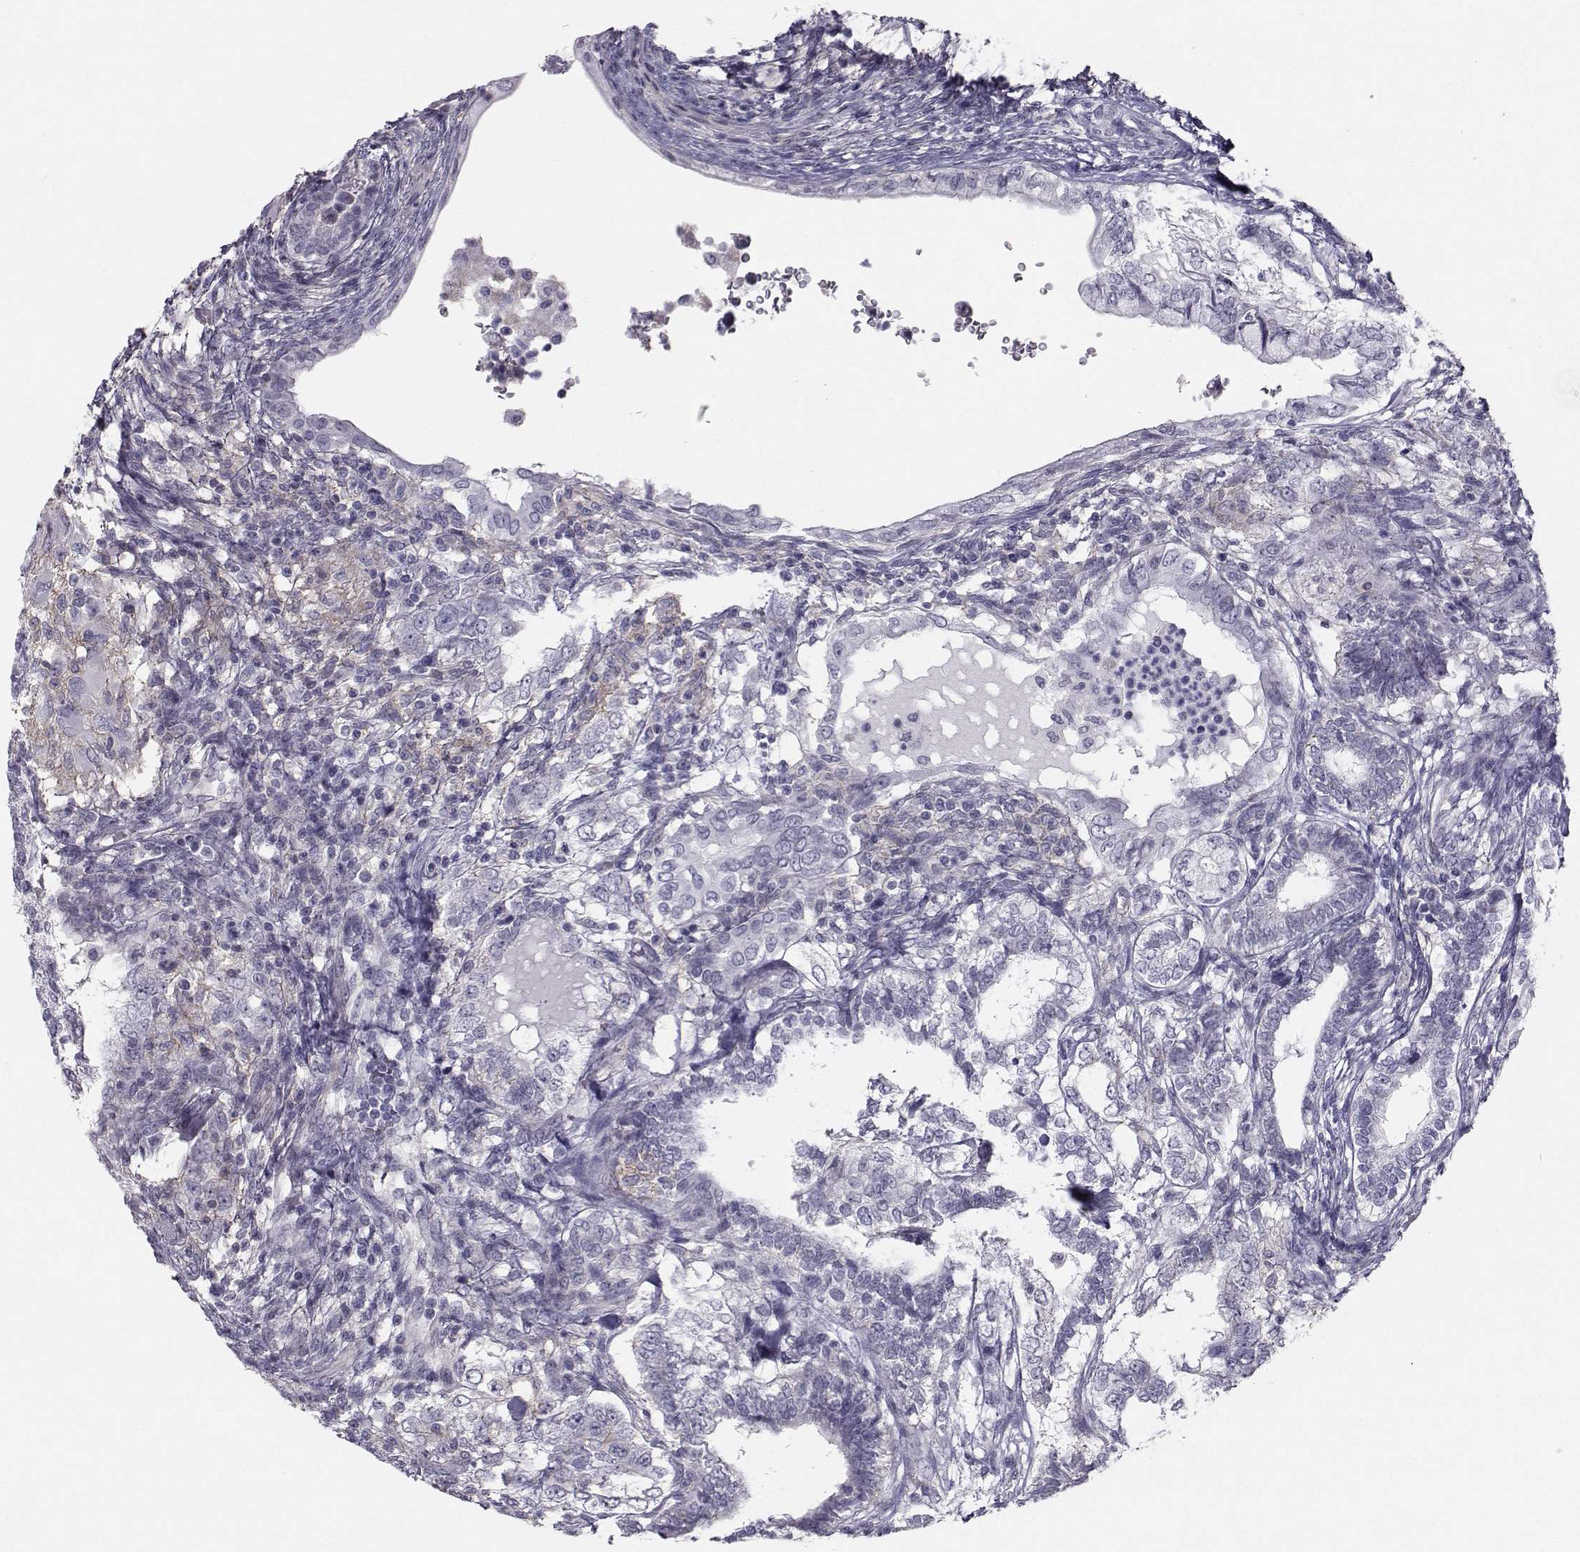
{"staining": {"intensity": "weak", "quantity": "<25%", "location": "cytoplasmic/membranous"}, "tissue": "testis cancer", "cell_type": "Tumor cells", "image_type": "cancer", "snomed": [{"axis": "morphology", "description": "Seminoma, NOS"}, {"axis": "morphology", "description": "Carcinoma, Embryonal, NOS"}, {"axis": "topography", "description": "Testis"}], "caption": "This image is of testis cancer stained with IHC to label a protein in brown with the nuclei are counter-stained blue. There is no positivity in tumor cells.", "gene": "SPDYE4", "patient": {"sex": "male", "age": 41}}